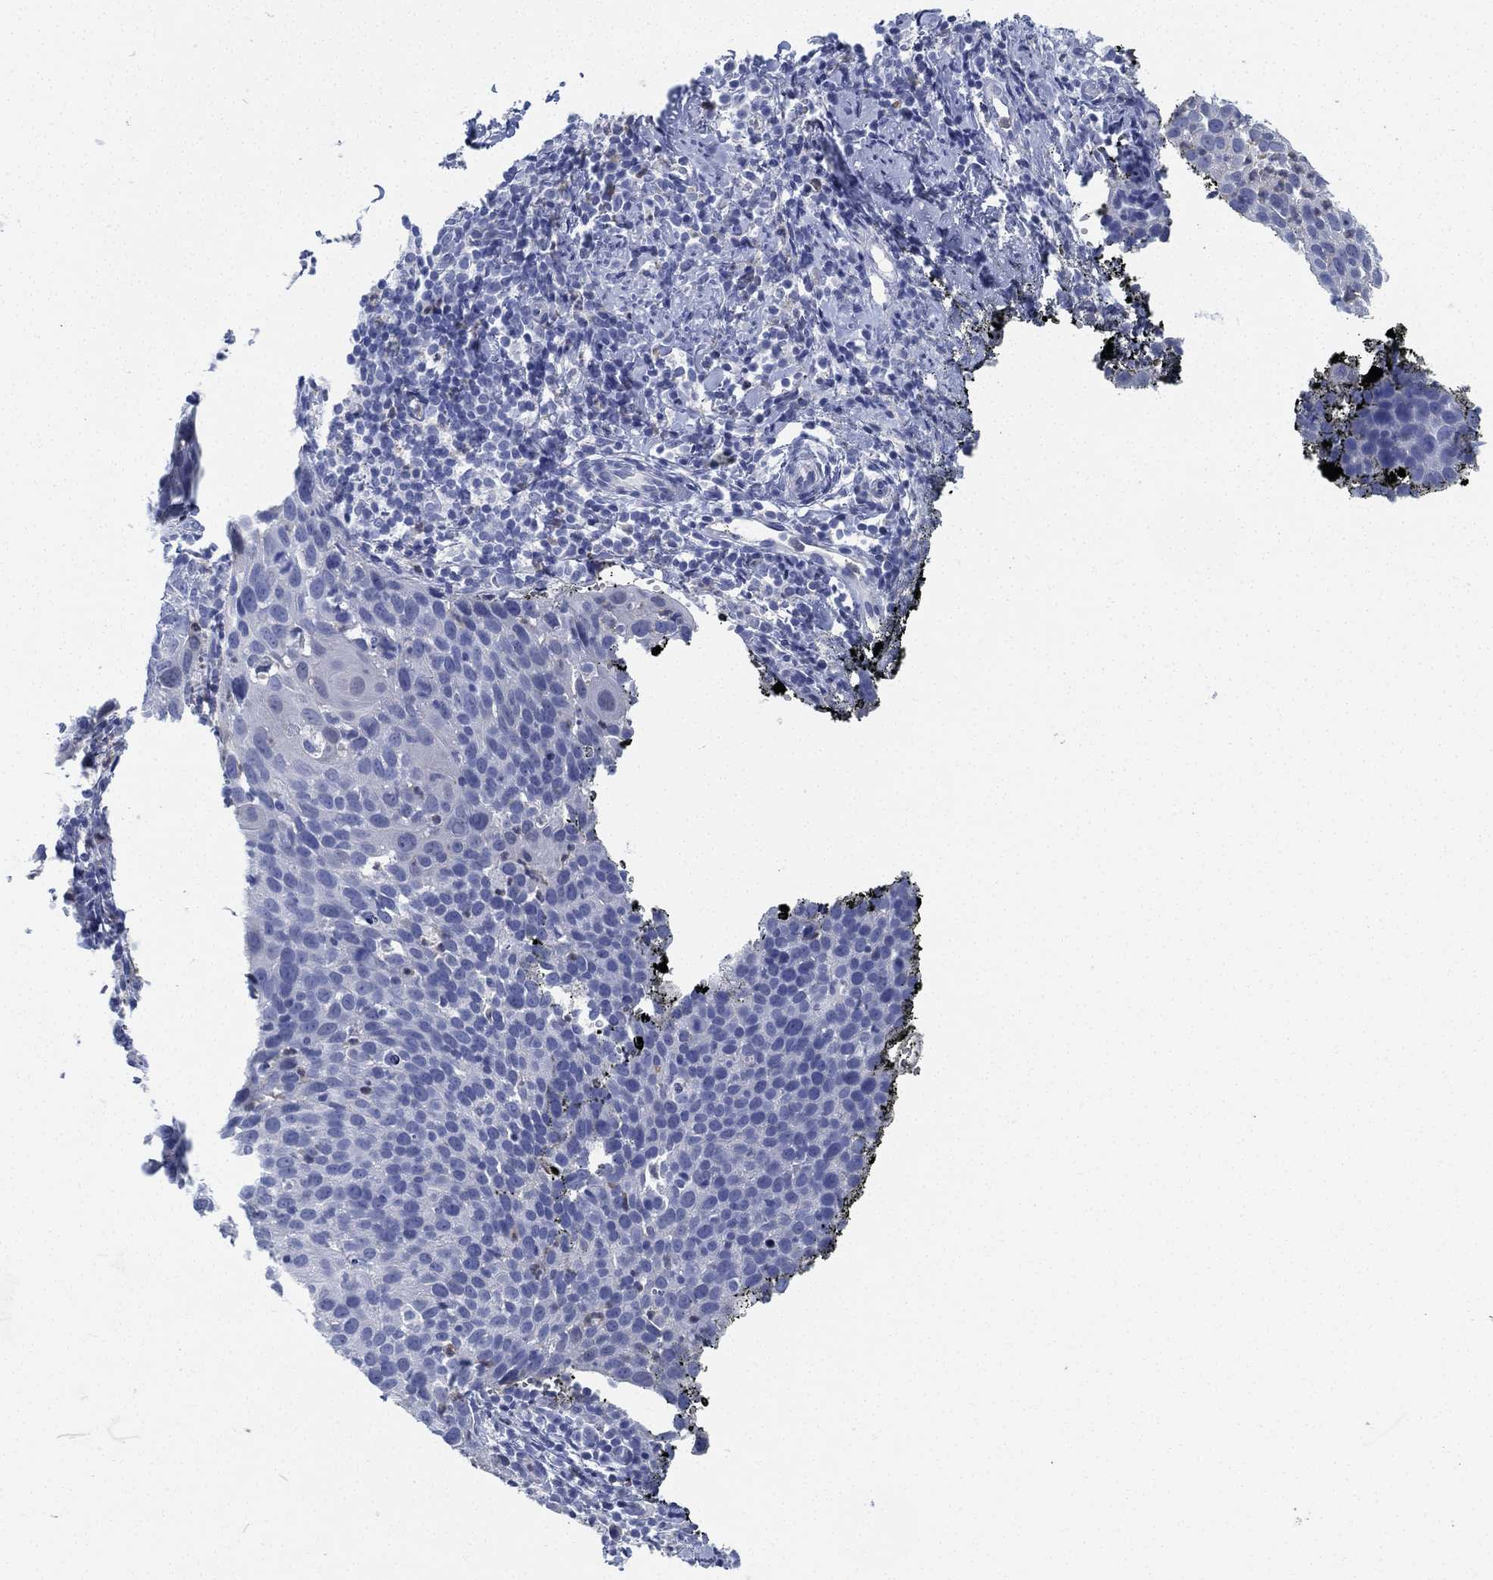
{"staining": {"intensity": "negative", "quantity": "none", "location": "none"}, "tissue": "cervical cancer", "cell_type": "Tumor cells", "image_type": "cancer", "snomed": [{"axis": "morphology", "description": "Squamous cell carcinoma, NOS"}, {"axis": "topography", "description": "Cervix"}], "caption": "An immunohistochemistry image of cervical squamous cell carcinoma is shown. There is no staining in tumor cells of cervical squamous cell carcinoma.", "gene": "DEFB121", "patient": {"sex": "female", "age": 54}}